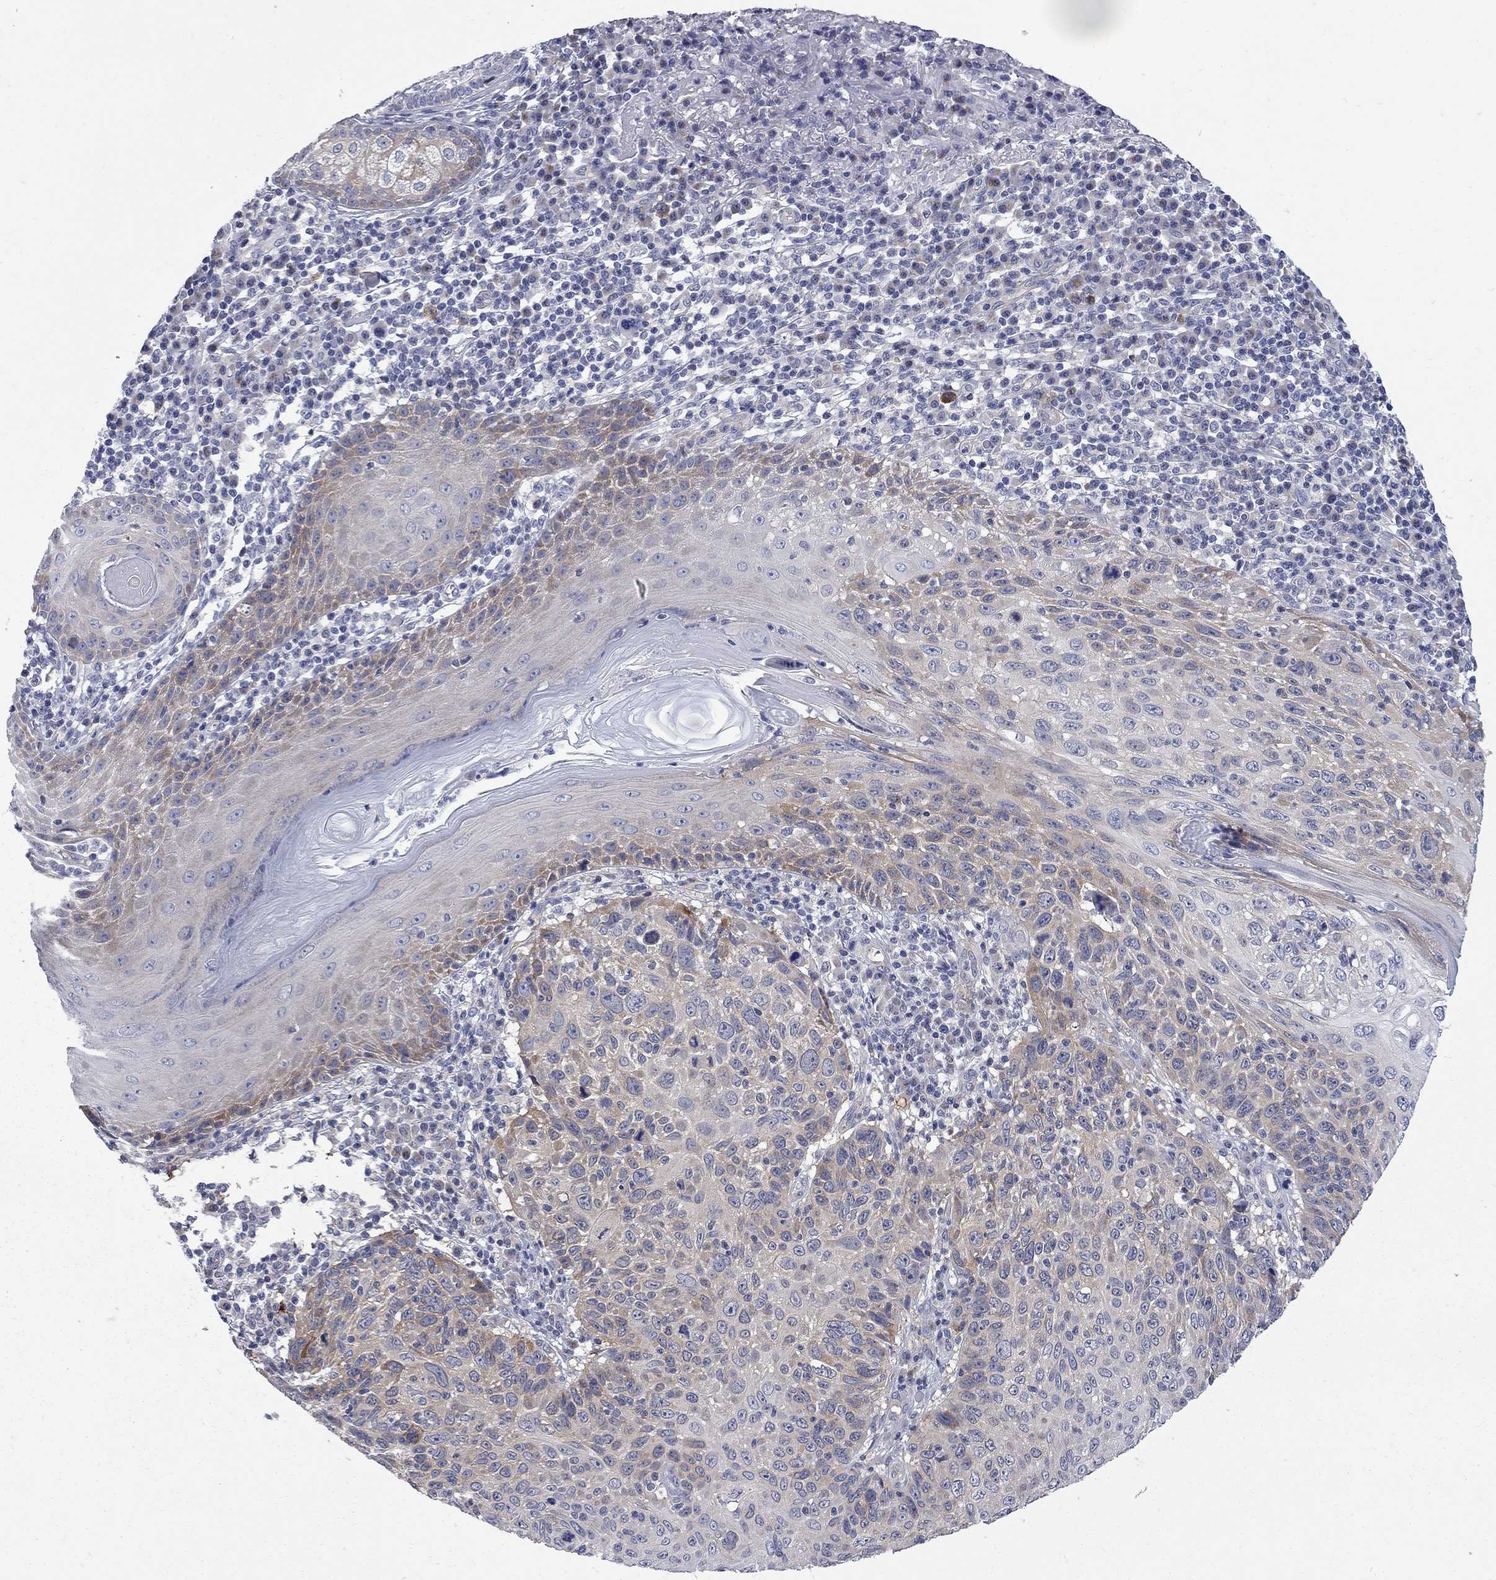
{"staining": {"intensity": "moderate", "quantity": "<25%", "location": "cytoplasmic/membranous"}, "tissue": "skin cancer", "cell_type": "Tumor cells", "image_type": "cancer", "snomed": [{"axis": "morphology", "description": "Squamous cell carcinoma, NOS"}, {"axis": "topography", "description": "Skin"}], "caption": "This photomicrograph exhibits immunohistochemistry (IHC) staining of skin cancer (squamous cell carcinoma), with low moderate cytoplasmic/membranous staining in approximately <25% of tumor cells.", "gene": "GALNT8", "patient": {"sex": "male", "age": 92}}